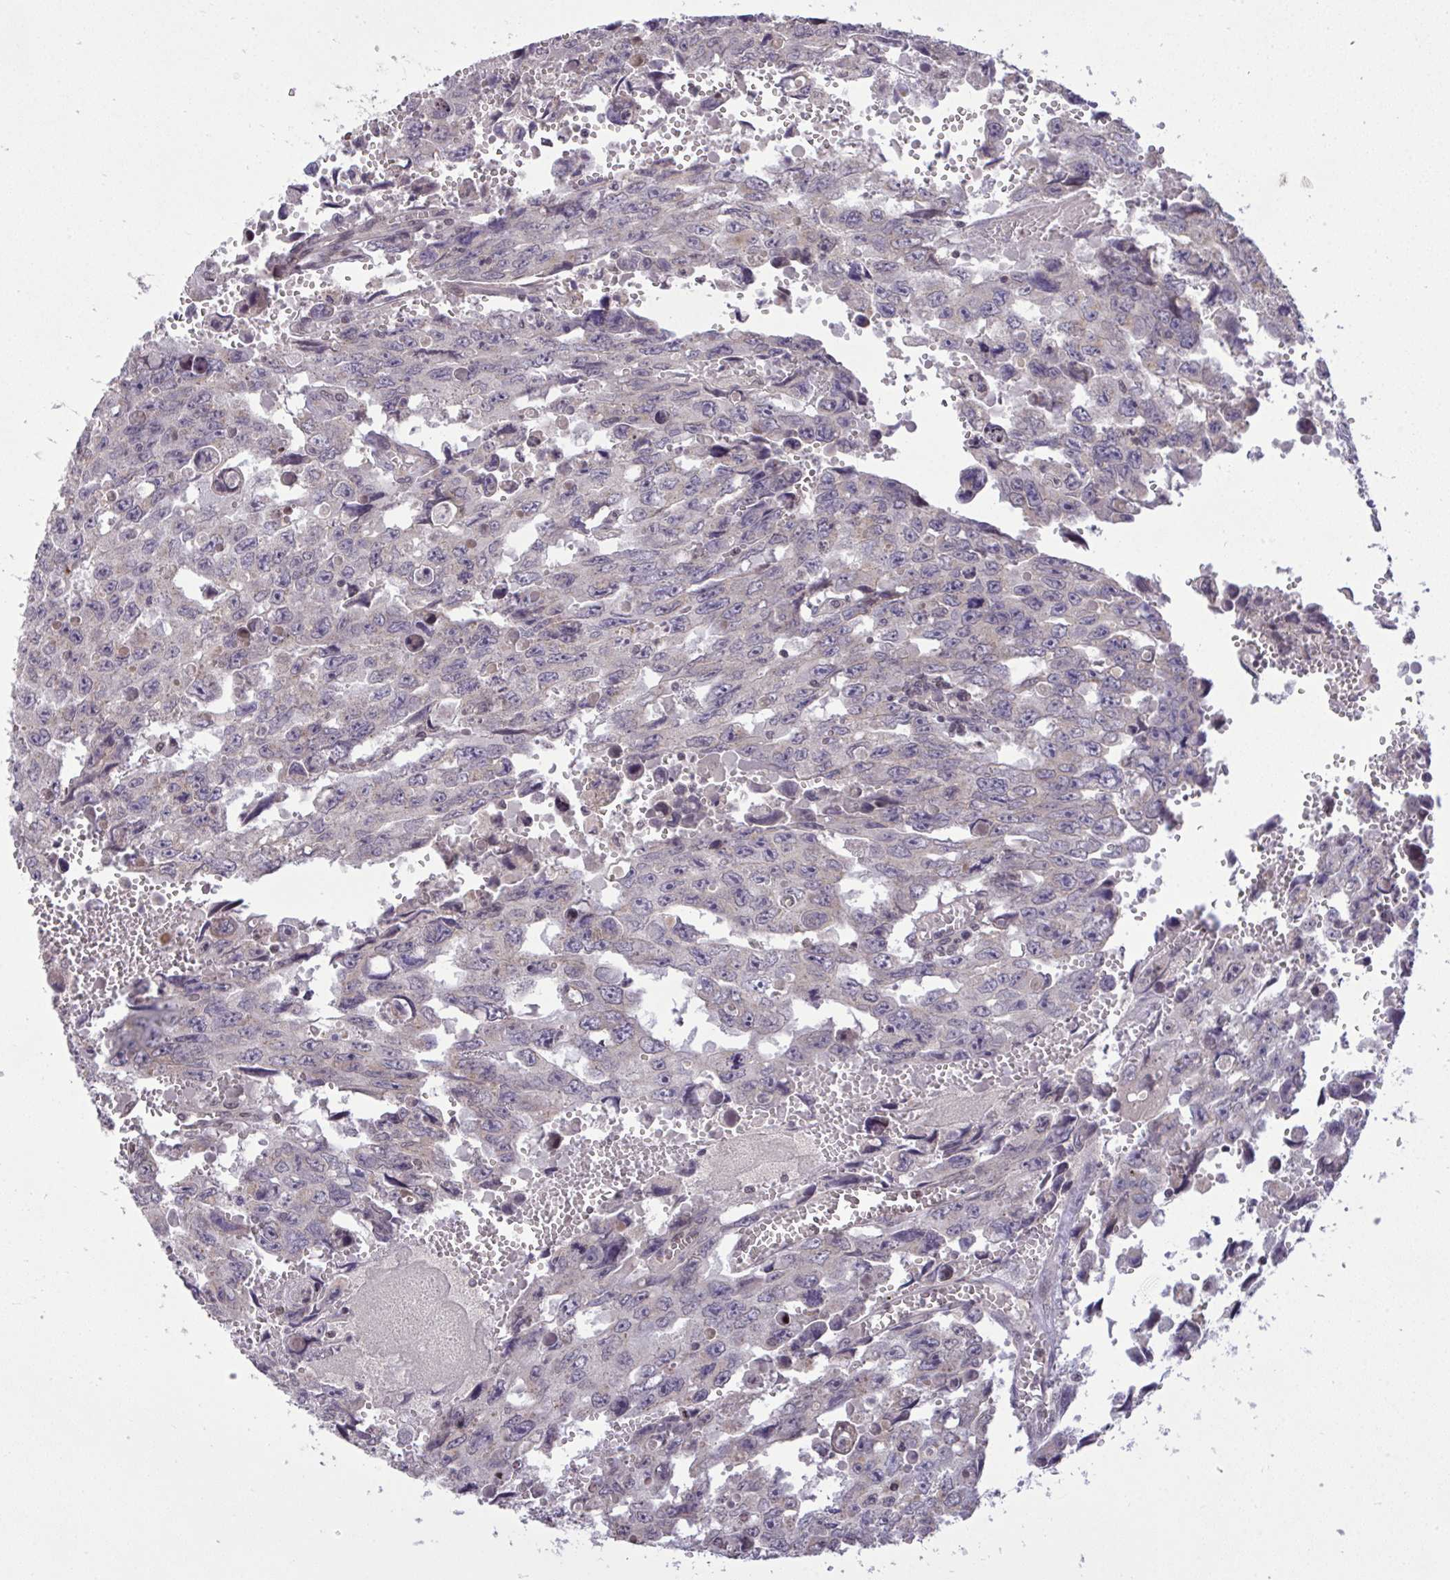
{"staining": {"intensity": "negative", "quantity": "none", "location": "none"}, "tissue": "testis cancer", "cell_type": "Tumor cells", "image_type": "cancer", "snomed": [{"axis": "morphology", "description": "Seminoma, NOS"}, {"axis": "topography", "description": "Testis"}], "caption": "IHC histopathology image of seminoma (testis) stained for a protein (brown), which shows no positivity in tumor cells.", "gene": "CYP20A1", "patient": {"sex": "male", "age": 26}}